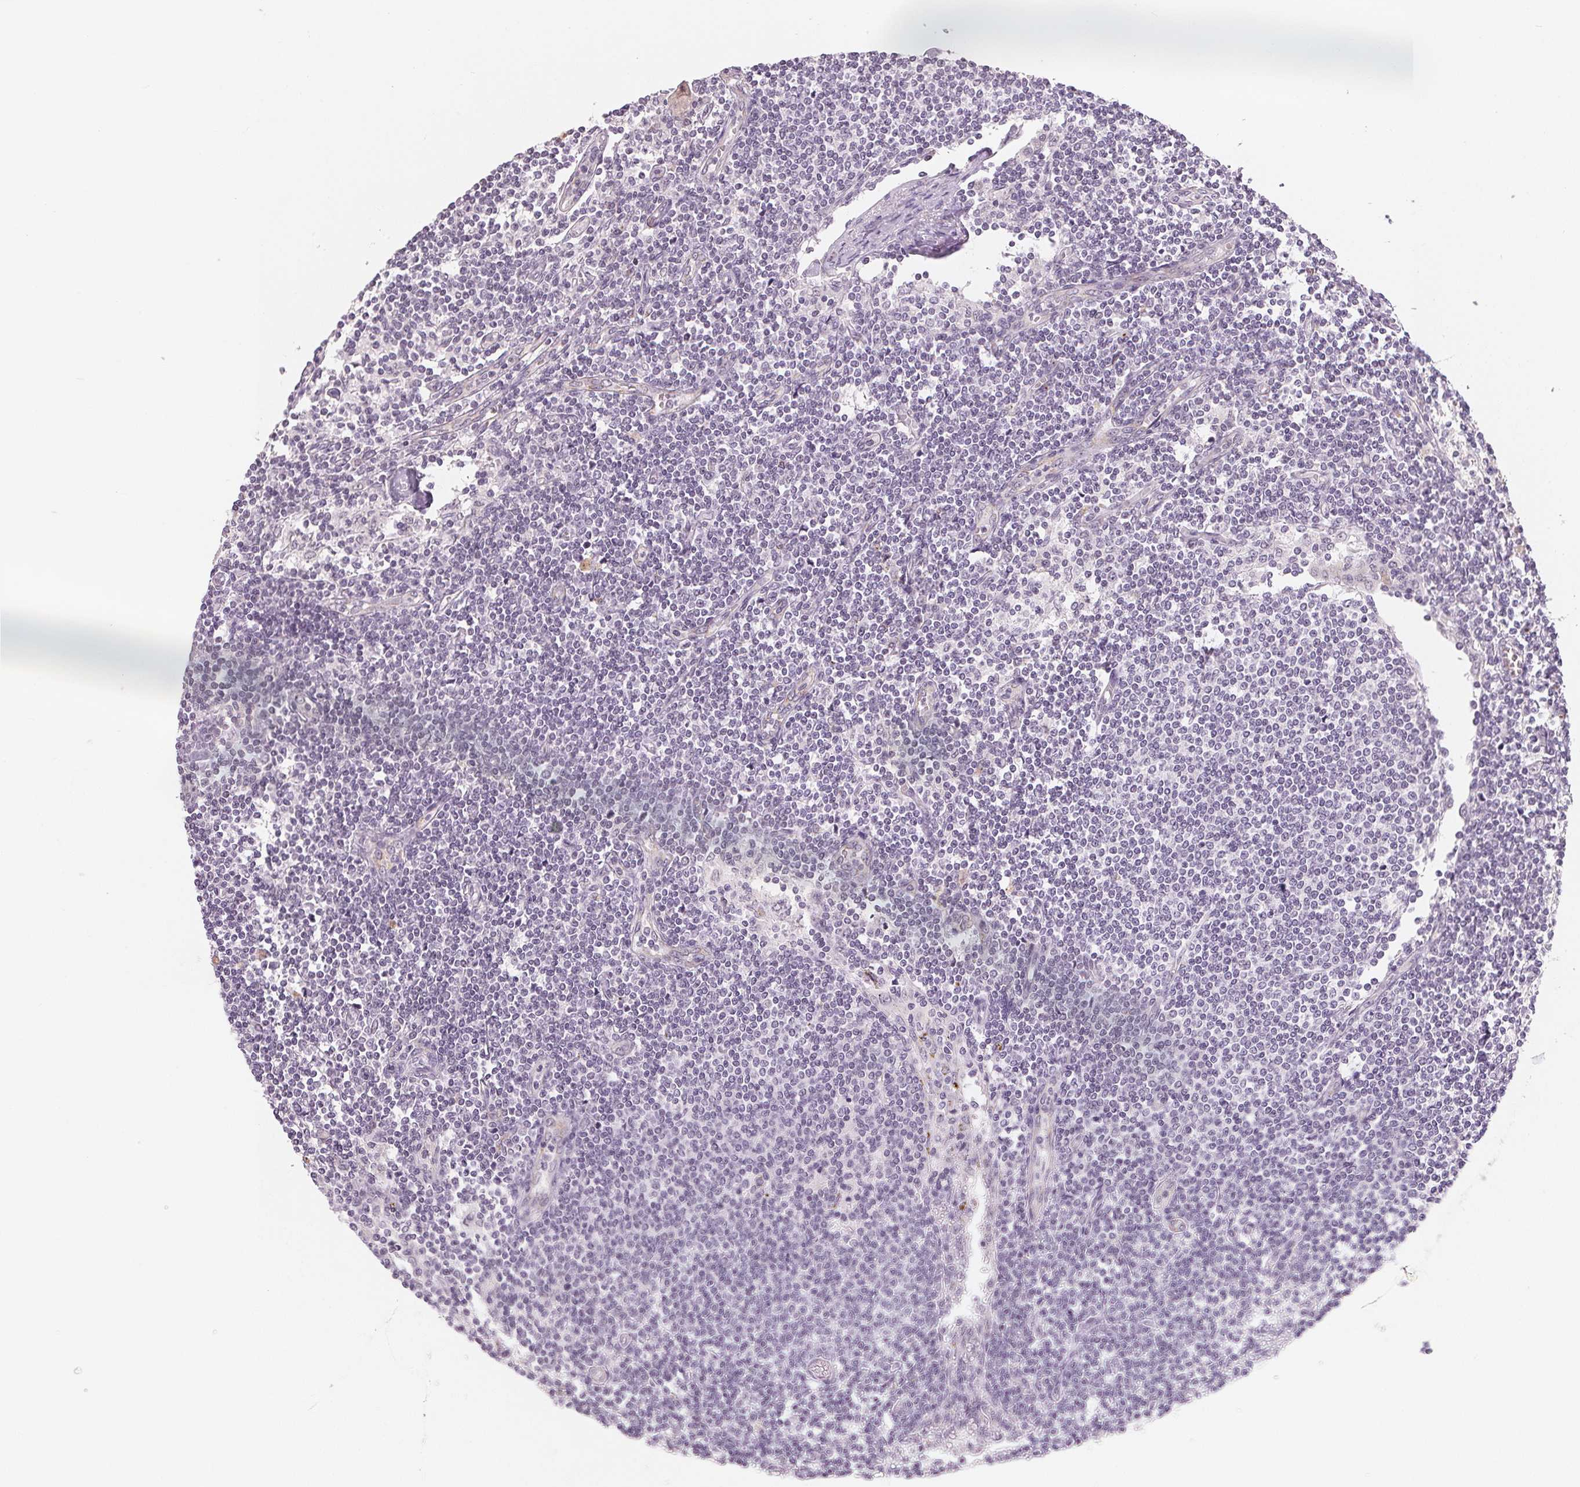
{"staining": {"intensity": "negative", "quantity": "none", "location": "none"}, "tissue": "lymph node", "cell_type": "Germinal center cells", "image_type": "normal", "snomed": [{"axis": "morphology", "description": "Normal tissue, NOS"}, {"axis": "topography", "description": "Lymph node"}], "caption": "Immunohistochemistry photomicrograph of normal lymph node: human lymph node stained with DAB (3,3'-diaminobenzidine) demonstrates no significant protein positivity in germinal center cells. (Immunohistochemistry, brightfield microscopy, high magnification).", "gene": "NXF3", "patient": {"sex": "female", "age": 69}}